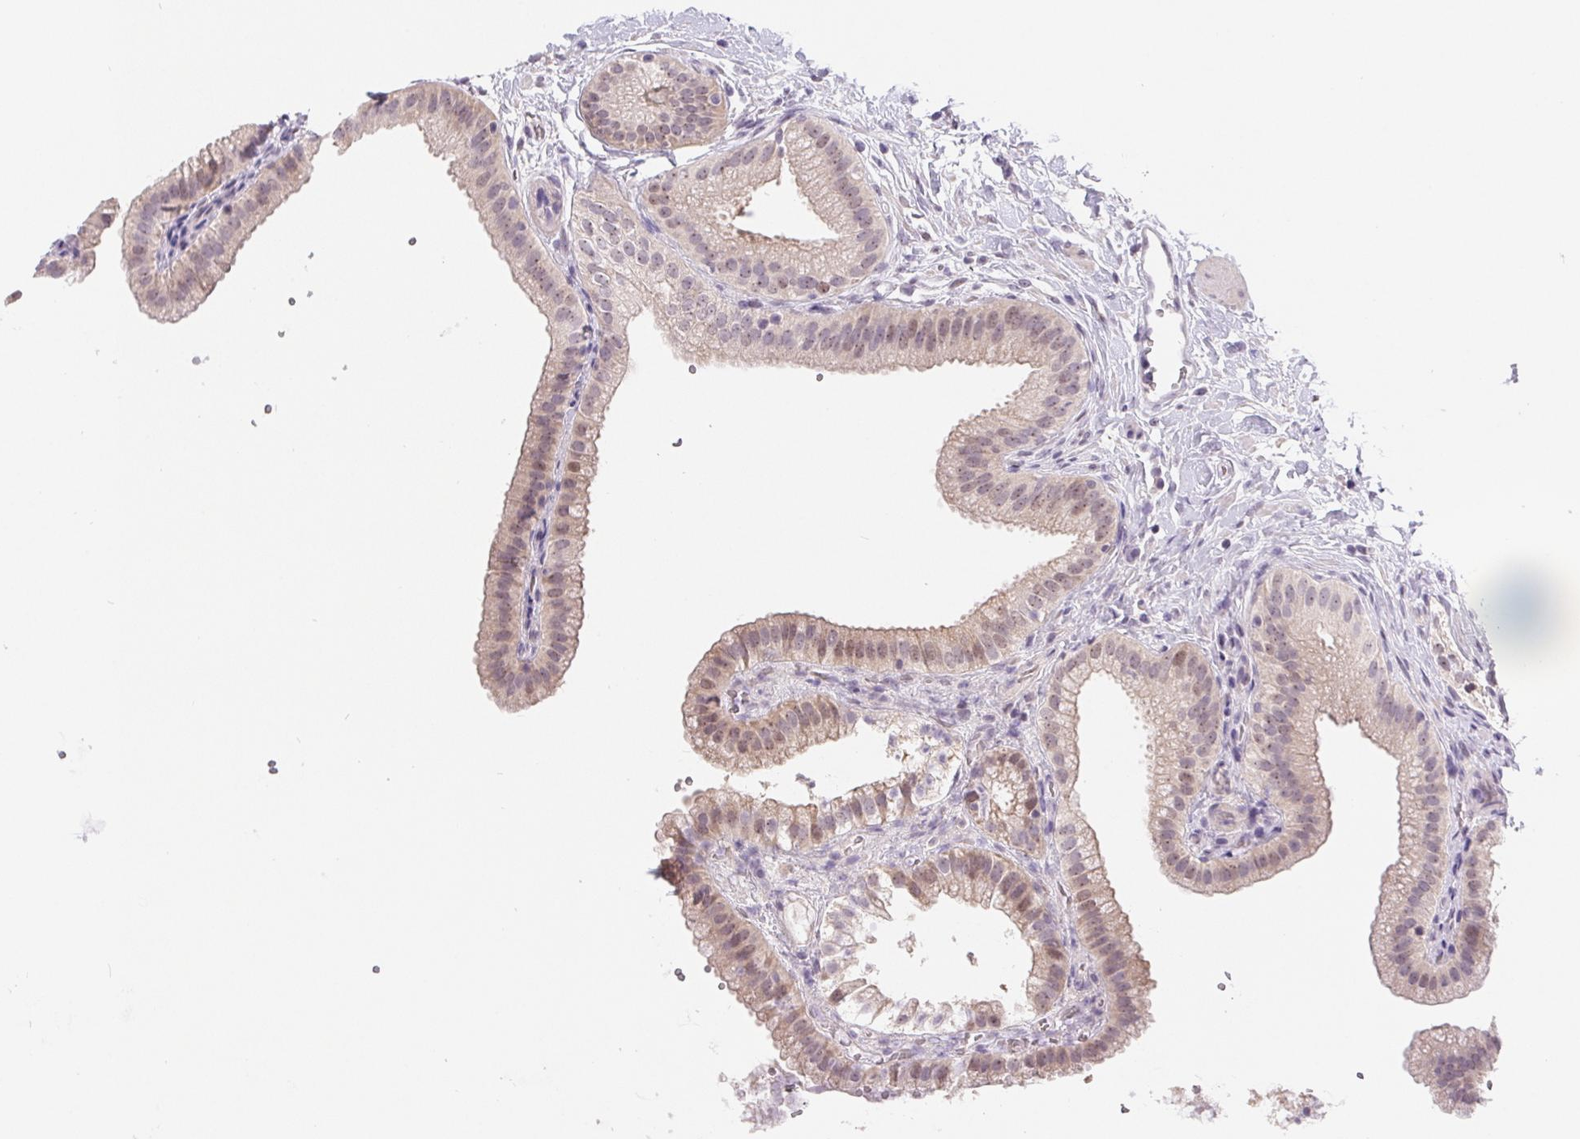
{"staining": {"intensity": "moderate", "quantity": "<25%", "location": "nuclear"}, "tissue": "gallbladder", "cell_type": "Glandular cells", "image_type": "normal", "snomed": [{"axis": "morphology", "description": "Normal tissue, NOS"}, {"axis": "topography", "description": "Gallbladder"}], "caption": "Immunohistochemical staining of unremarkable human gallbladder shows low levels of moderate nuclear expression in approximately <25% of glandular cells. The staining was performed using DAB to visualize the protein expression in brown, while the nuclei were stained in blue with hematoxylin (Magnification: 20x).", "gene": "LCA5L", "patient": {"sex": "female", "age": 63}}